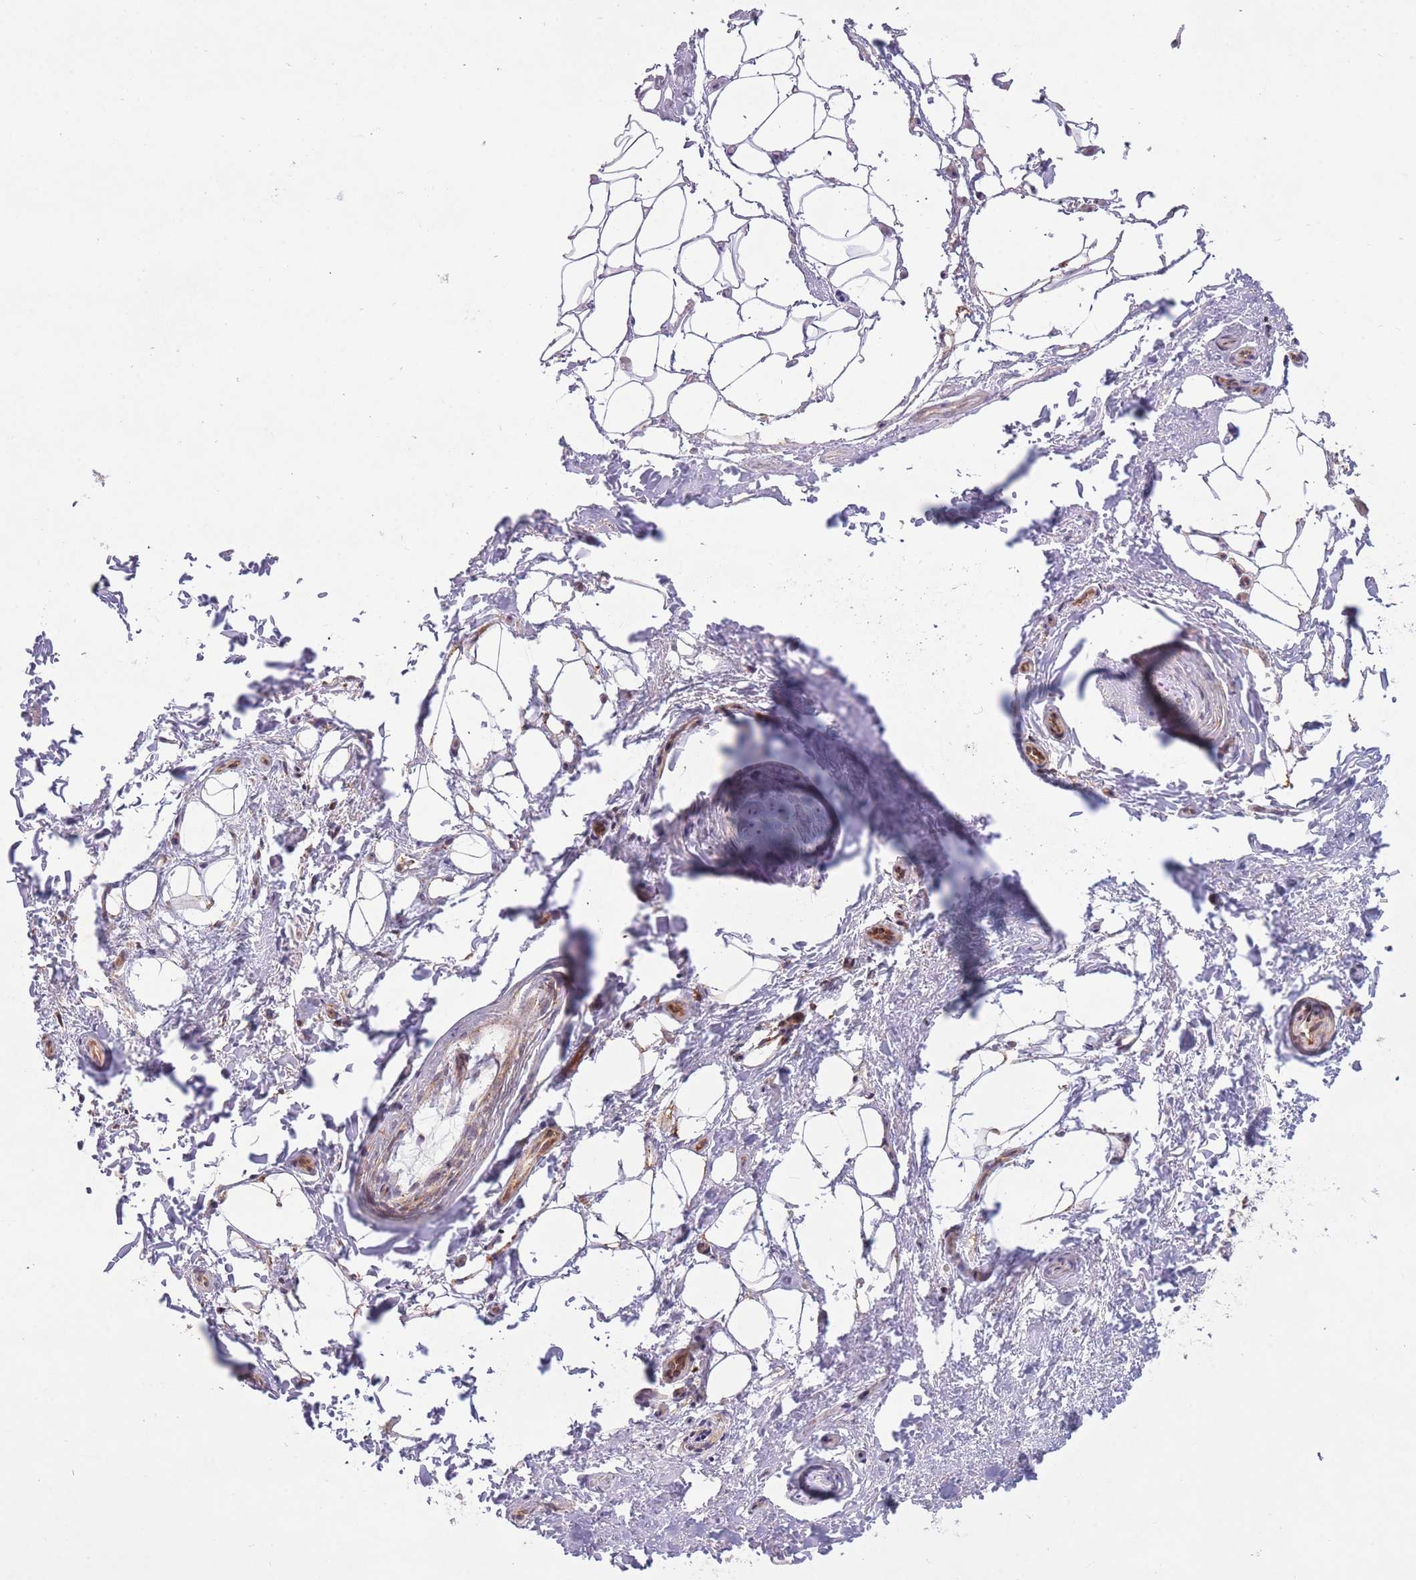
{"staining": {"intensity": "negative", "quantity": "none", "location": "none"}, "tissue": "adipose tissue", "cell_type": "Adipocytes", "image_type": "normal", "snomed": [{"axis": "morphology", "description": "Normal tissue, NOS"}, {"axis": "topography", "description": "Peripheral nerve tissue"}], "caption": "High magnification brightfield microscopy of unremarkable adipose tissue stained with DAB (3,3'-diaminobenzidine) (brown) and counterstained with hematoxylin (blue): adipocytes show no significant staining. (Stains: DAB (3,3'-diaminobenzidine) immunohistochemistry with hematoxylin counter stain, Microscopy: brightfield microscopy at high magnification).", "gene": "DPYSL4", "patient": {"sex": "female", "age": 61}}